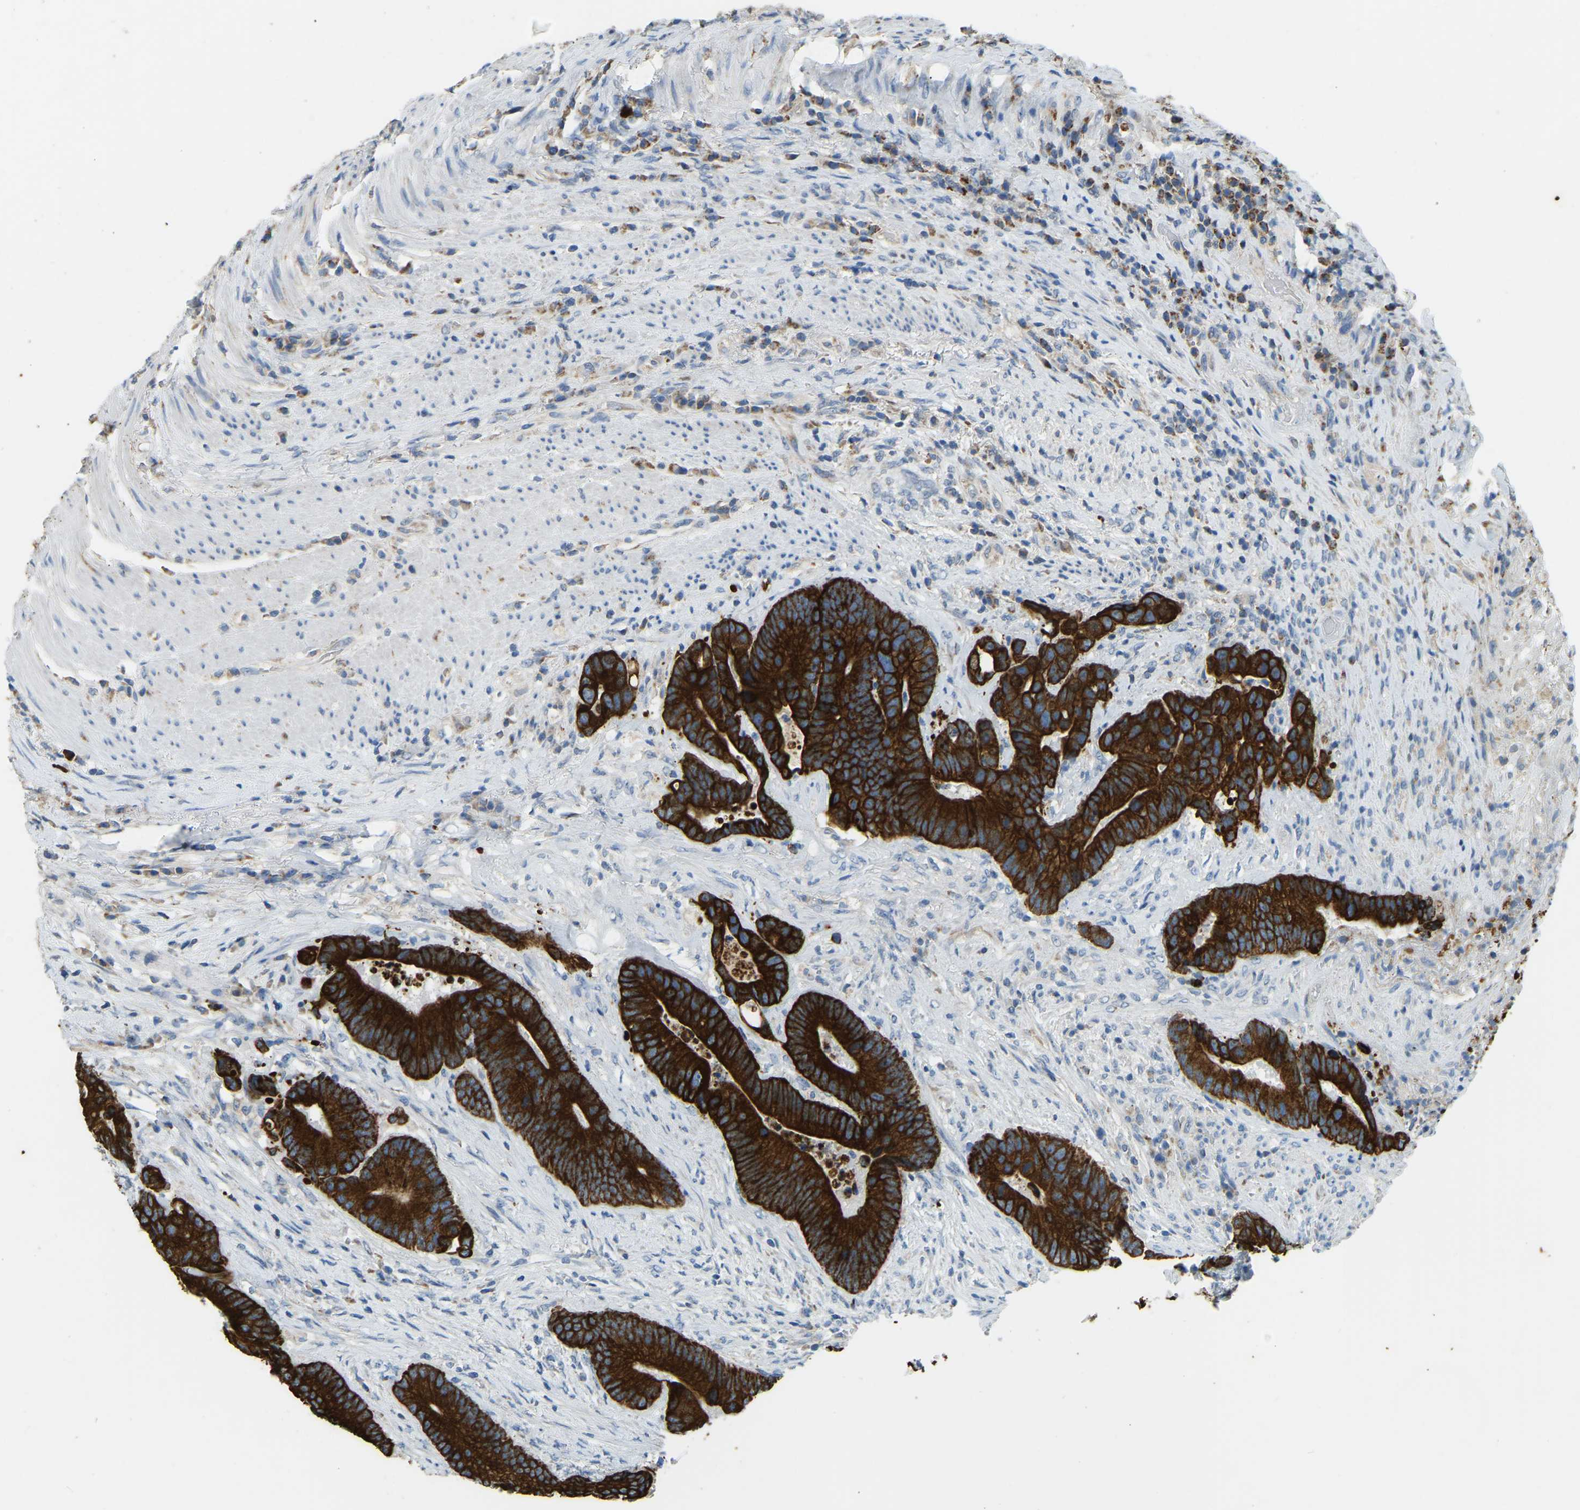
{"staining": {"intensity": "strong", "quantity": ">75%", "location": "cytoplasmic/membranous"}, "tissue": "colorectal cancer", "cell_type": "Tumor cells", "image_type": "cancer", "snomed": [{"axis": "morphology", "description": "Adenocarcinoma, NOS"}, {"axis": "topography", "description": "Rectum"}], "caption": "Immunohistochemistry staining of colorectal cancer, which reveals high levels of strong cytoplasmic/membranous positivity in about >75% of tumor cells indicating strong cytoplasmic/membranous protein expression. The staining was performed using DAB (brown) for protein detection and nuclei were counterstained in hematoxylin (blue).", "gene": "ZNF200", "patient": {"sex": "female", "age": 89}}